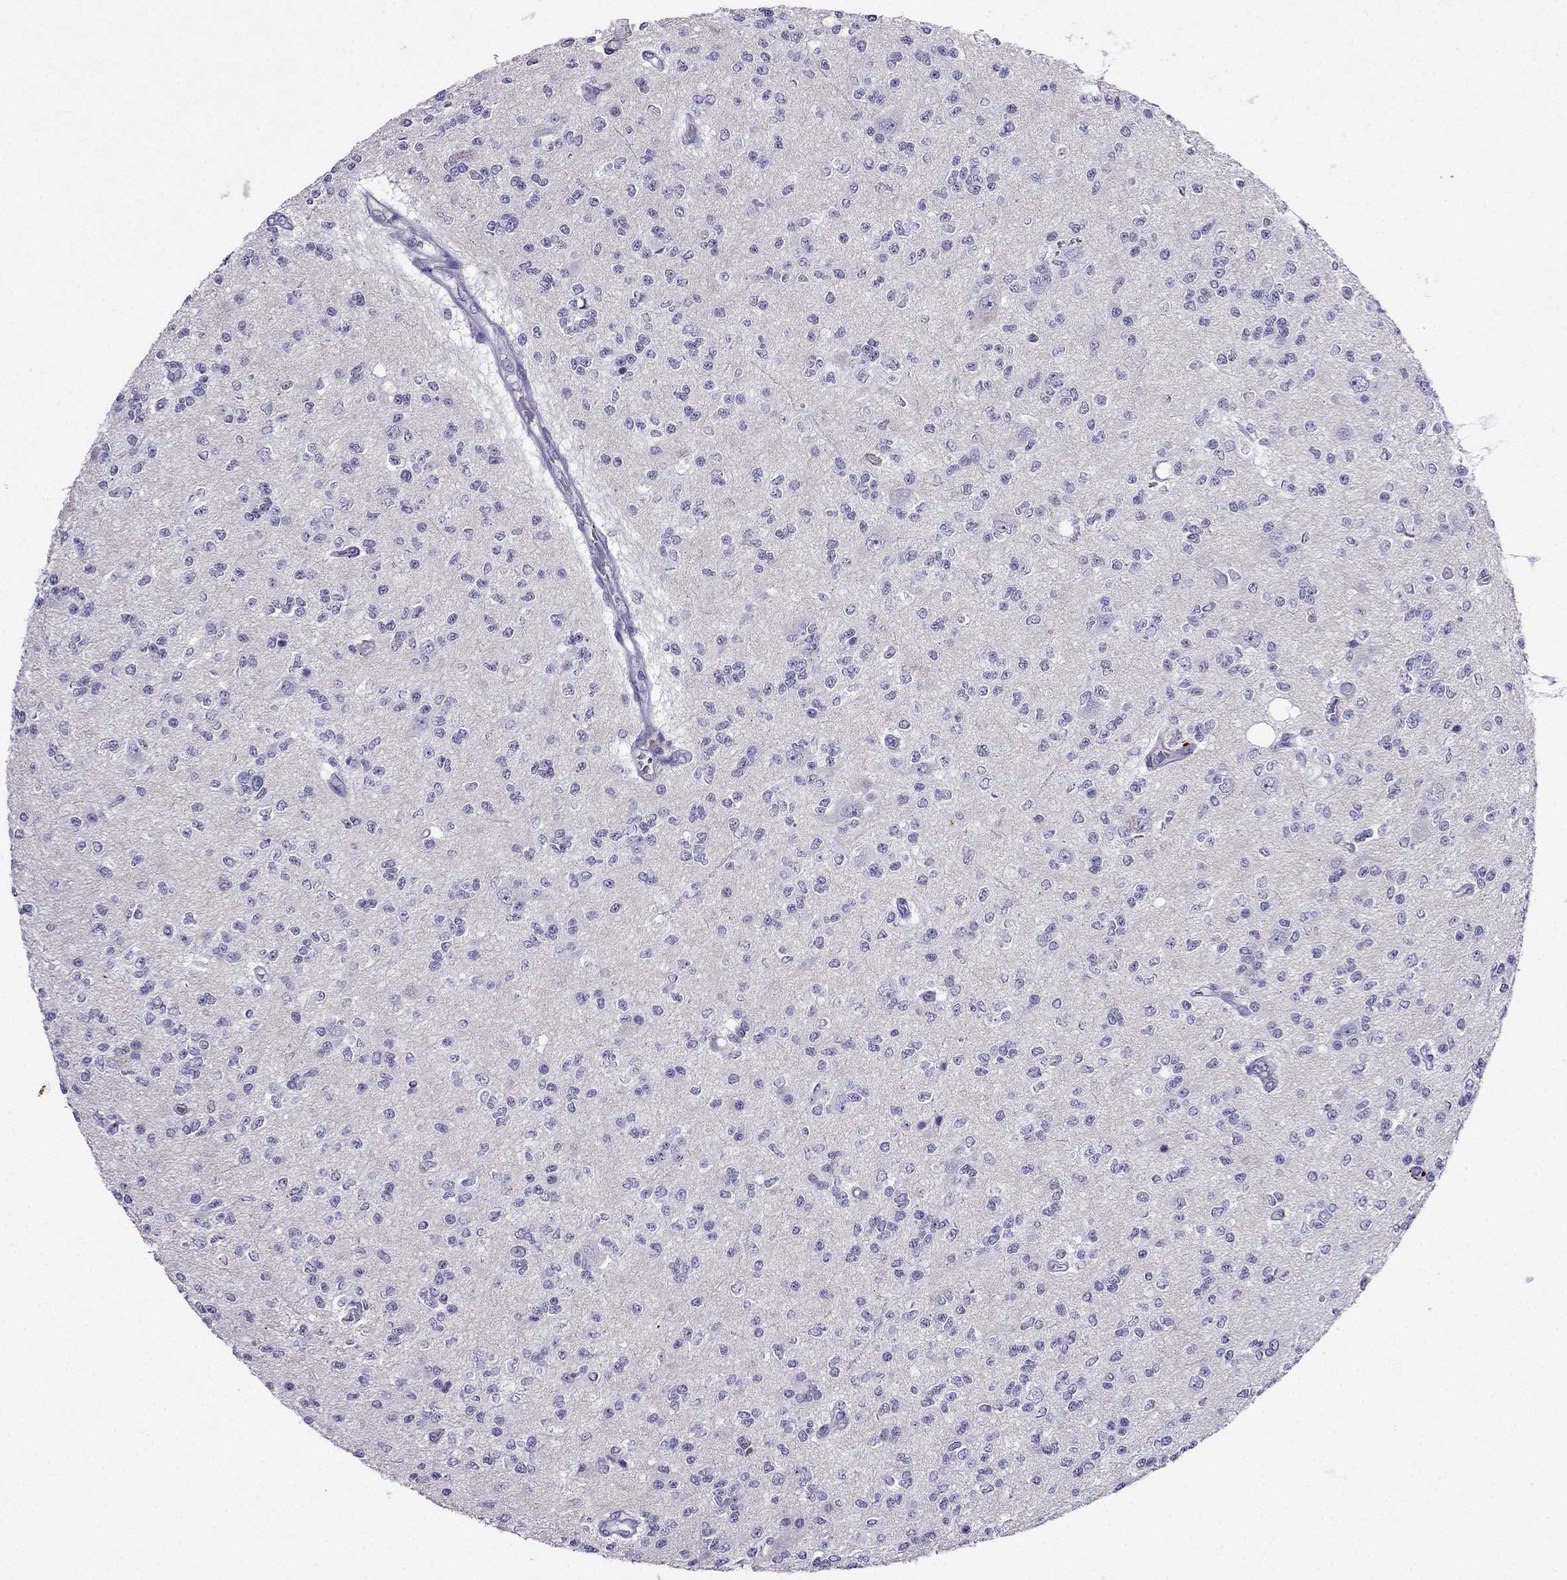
{"staining": {"intensity": "negative", "quantity": "none", "location": "none"}, "tissue": "glioma", "cell_type": "Tumor cells", "image_type": "cancer", "snomed": [{"axis": "morphology", "description": "Glioma, malignant, Low grade"}, {"axis": "topography", "description": "Brain"}], "caption": "DAB immunohistochemical staining of malignant glioma (low-grade) shows no significant expression in tumor cells.", "gene": "MGP", "patient": {"sex": "male", "age": 67}}